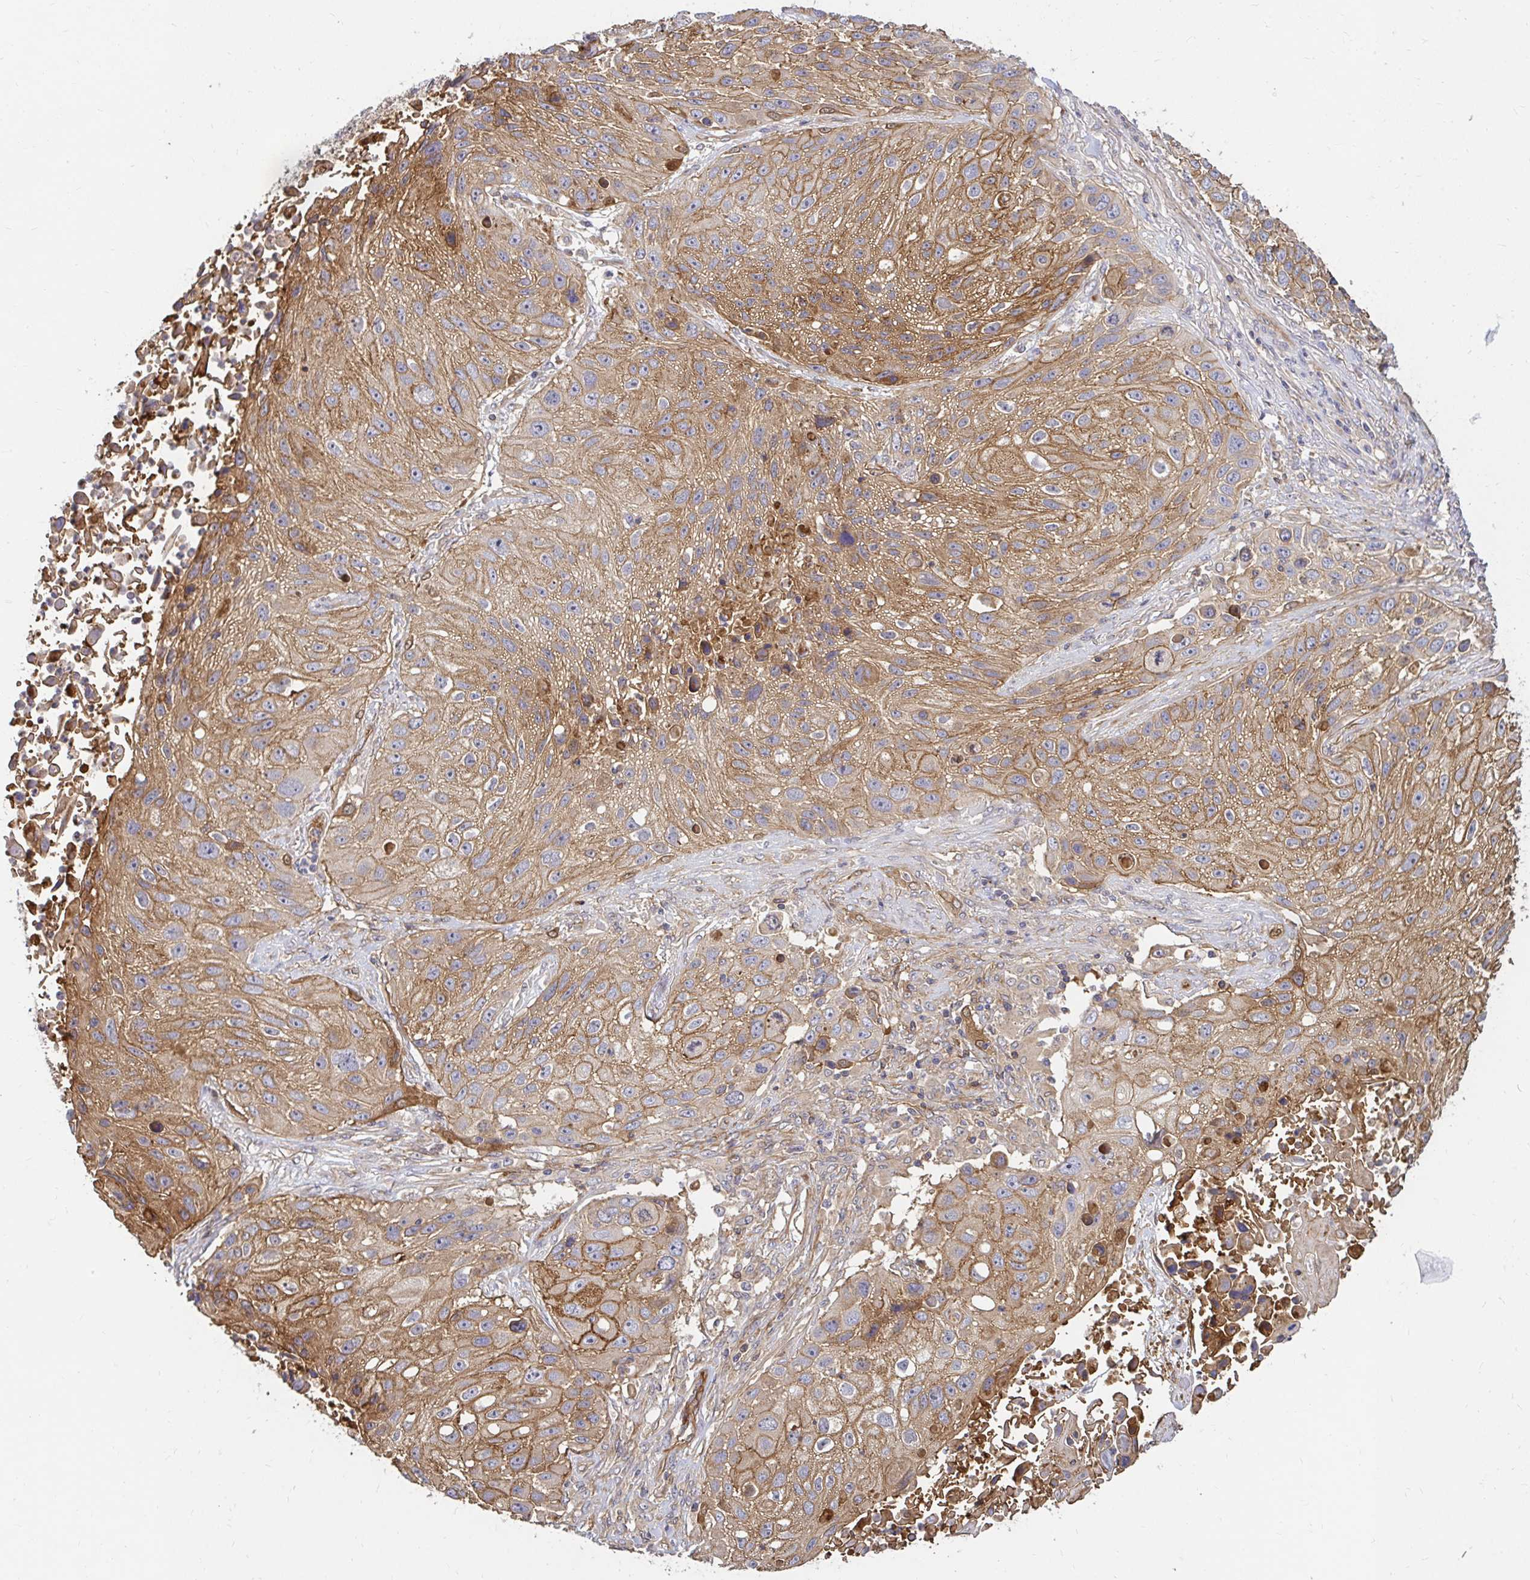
{"staining": {"intensity": "moderate", "quantity": "25%-75%", "location": "cytoplasmic/membranous"}, "tissue": "lung cancer", "cell_type": "Tumor cells", "image_type": "cancer", "snomed": [{"axis": "morphology", "description": "Normal morphology"}, {"axis": "morphology", "description": "Squamous cell carcinoma, NOS"}, {"axis": "topography", "description": "Lymph node"}, {"axis": "topography", "description": "Lung"}], "caption": "Immunohistochemistry (DAB (3,3'-diaminobenzidine)) staining of lung cancer (squamous cell carcinoma) exhibits moderate cytoplasmic/membranous protein positivity in approximately 25%-75% of tumor cells. (DAB IHC, brown staining for protein, blue staining for nuclei).", "gene": "ITGA2", "patient": {"sex": "male", "age": 67}}